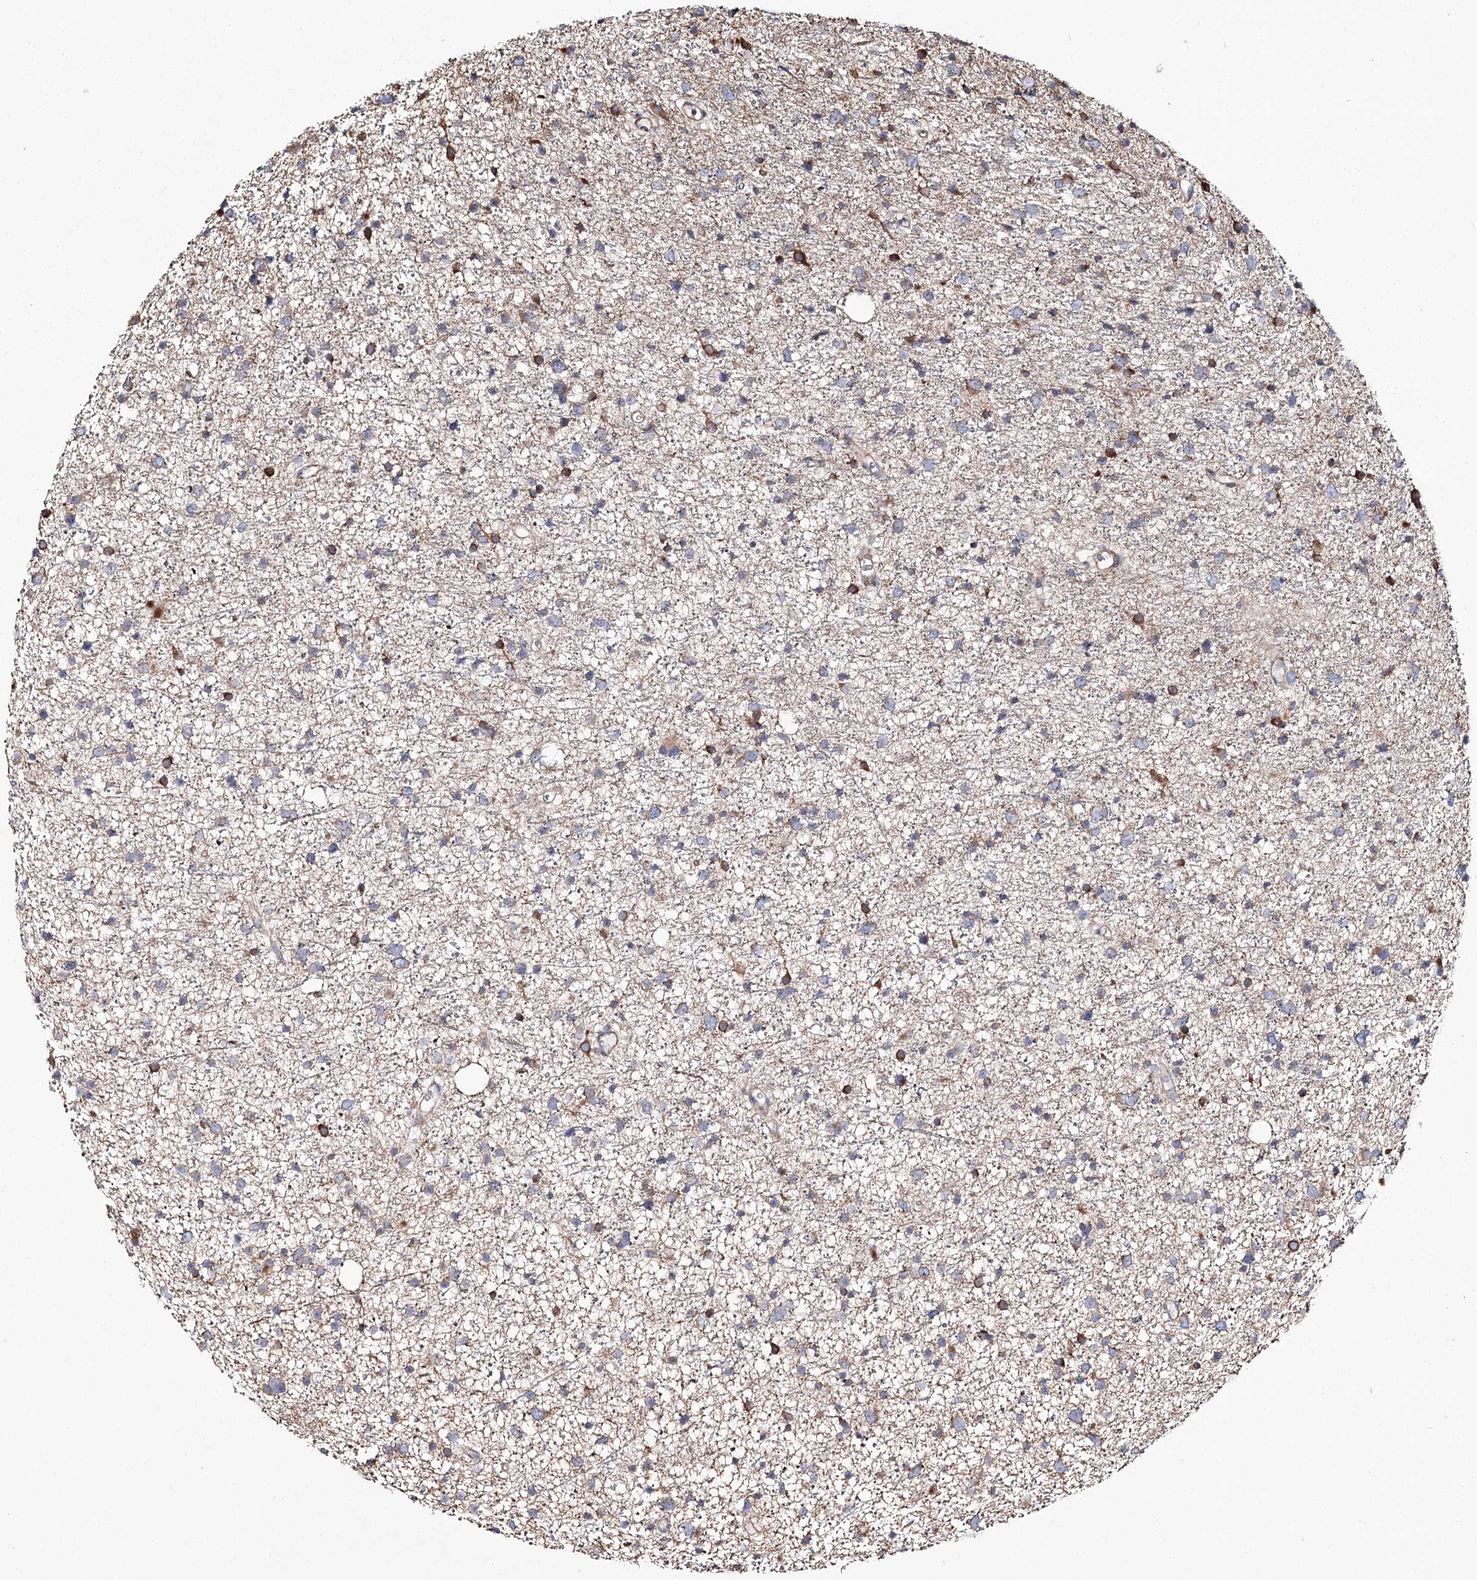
{"staining": {"intensity": "moderate", "quantity": "<25%", "location": "cytoplasmic/membranous"}, "tissue": "glioma", "cell_type": "Tumor cells", "image_type": "cancer", "snomed": [{"axis": "morphology", "description": "Glioma, malignant, Low grade"}, {"axis": "topography", "description": "Cerebral cortex"}], "caption": "Approximately <25% of tumor cells in human glioma show moderate cytoplasmic/membranous protein positivity as visualized by brown immunohistochemical staining.", "gene": "ARHGAP32", "patient": {"sex": "female", "age": 39}}